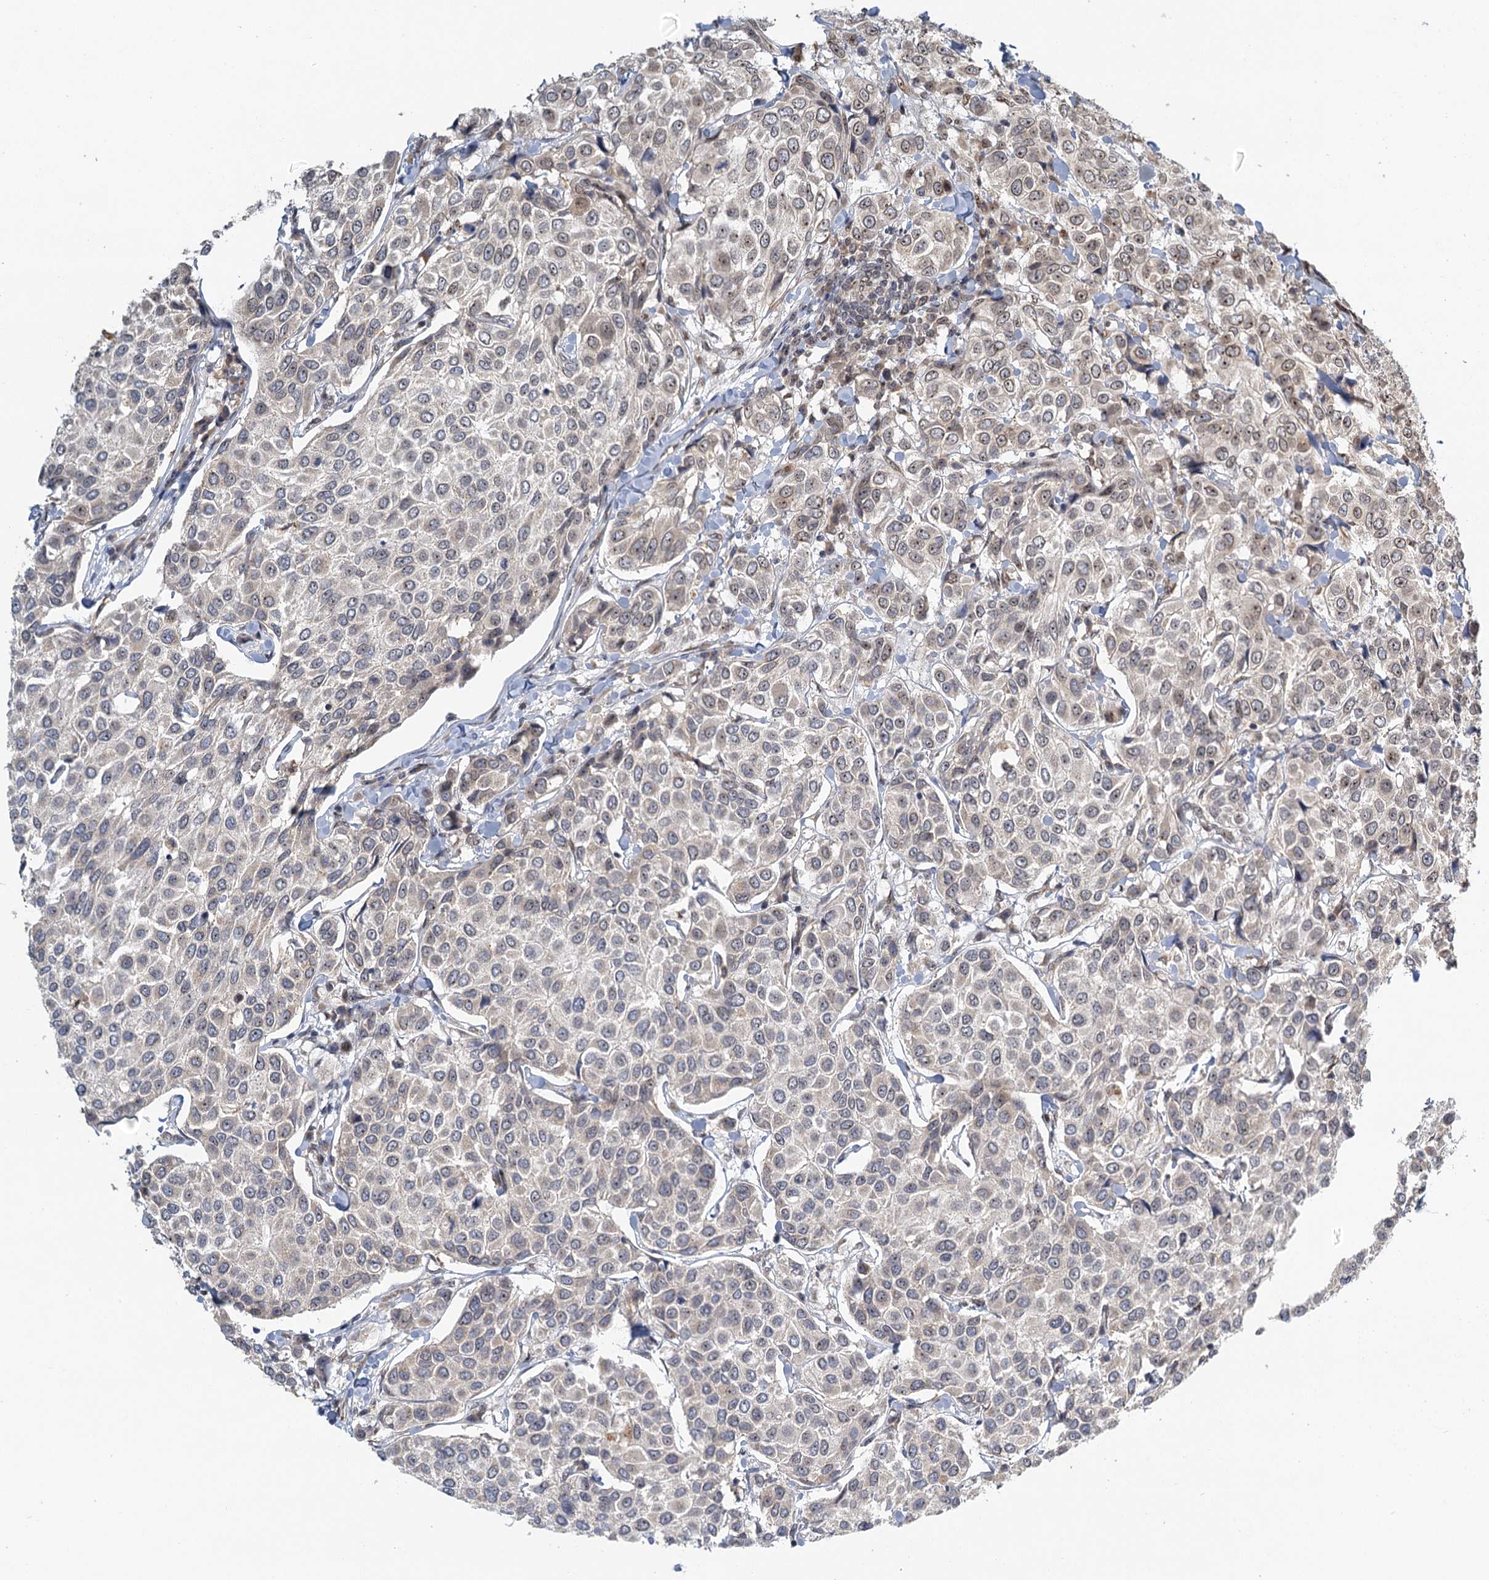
{"staining": {"intensity": "weak", "quantity": "<25%", "location": "cytoplasmic/membranous,nuclear"}, "tissue": "breast cancer", "cell_type": "Tumor cells", "image_type": "cancer", "snomed": [{"axis": "morphology", "description": "Duct carcinoma"}, {"axis": "topography", "description": "Breast"}], "caption": "Immunohistochemistry (IHC) image of neoplastic tissue: breast cancer stained with DAB (3,3'-diaminobenzidine) reveals no significant protein positivity in tumor cells.", "gene": "TREX1", "patient": {"sex": "female", "age": 55}}